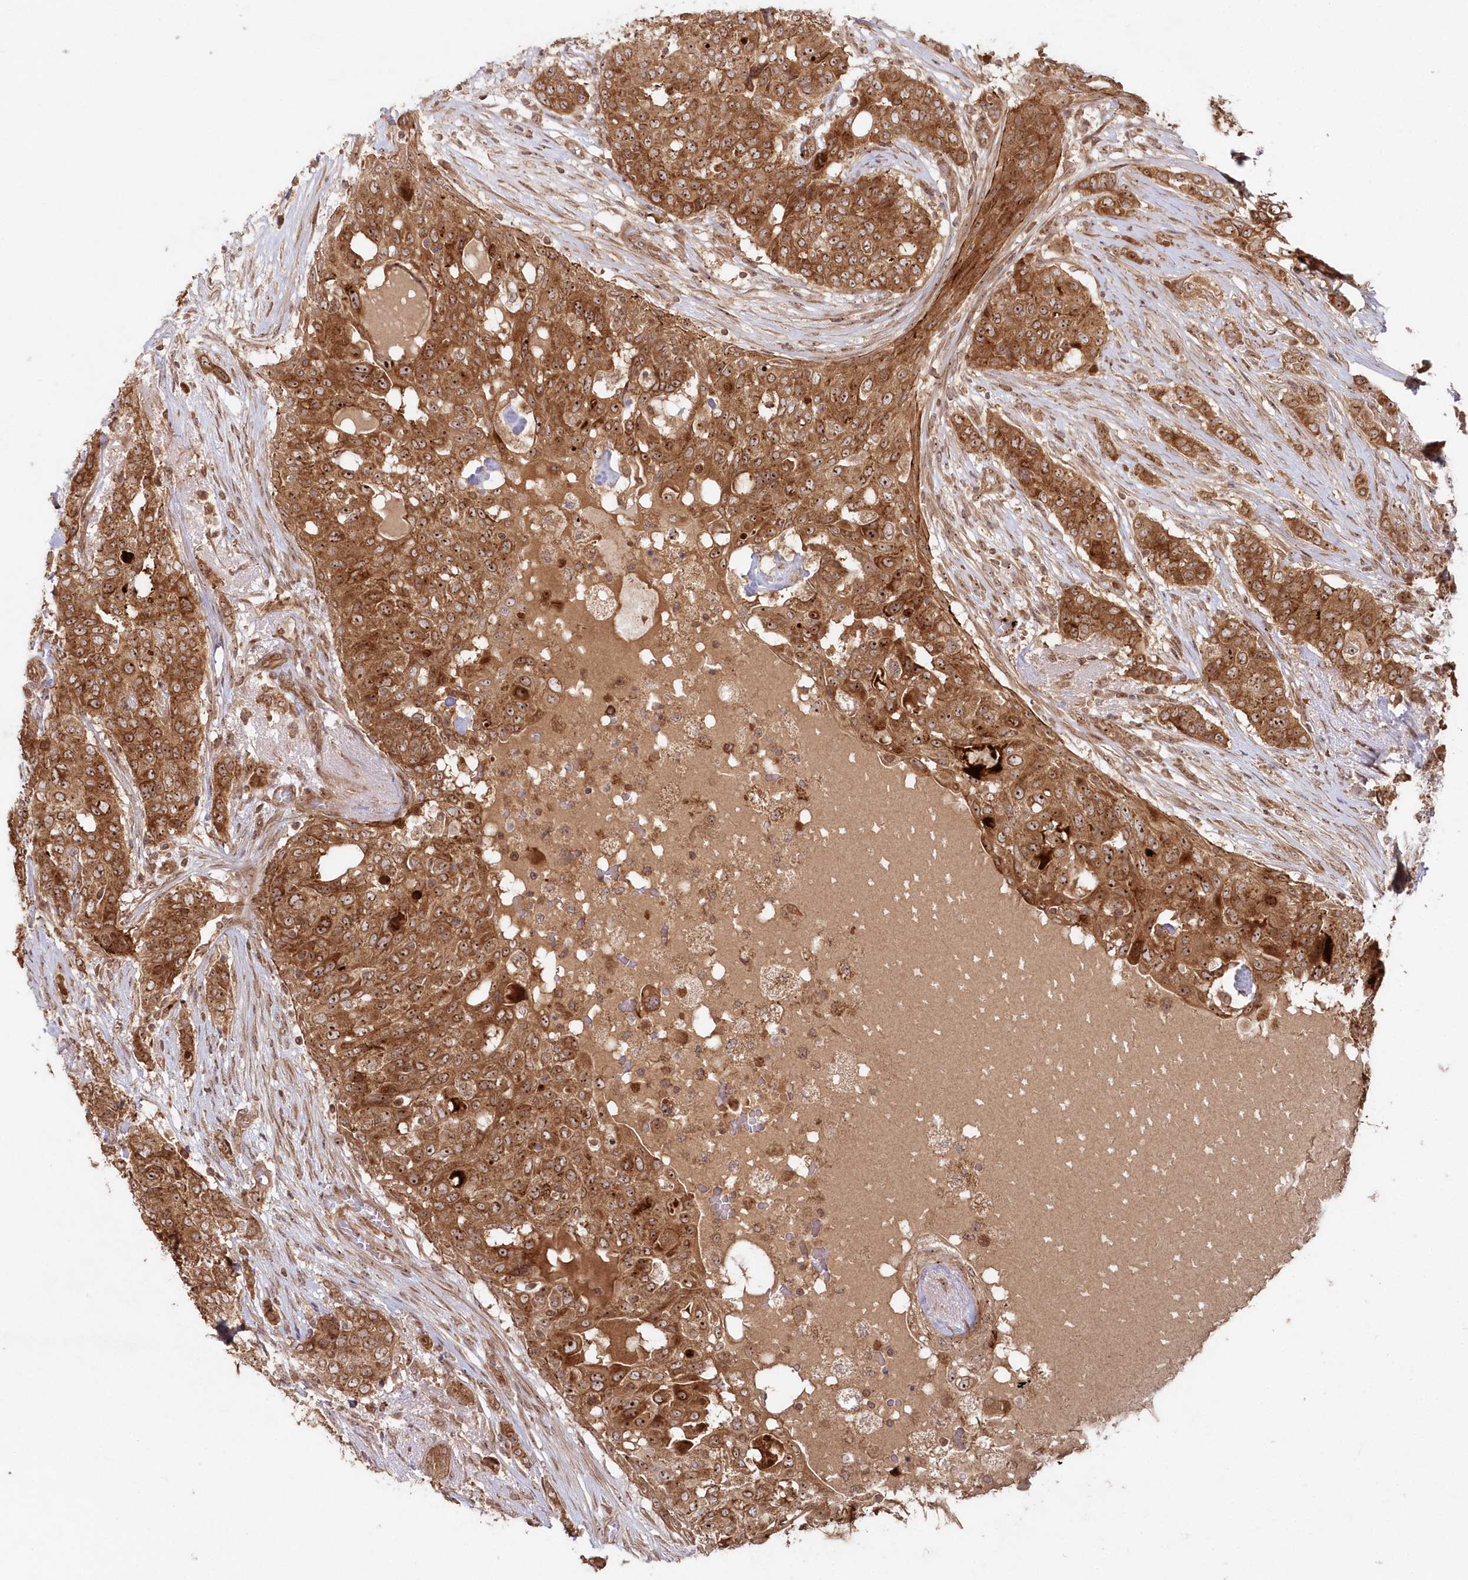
{"staining": {"intensity": "strong", "quantity": ">75%", "location": "cytoplasmic/membranous,nuclear"}, "tissue": "breast cancer", "cell_type": "Tumor cells", "image_type": "cancer", "snomed": [{"axis": "morphology", "description": "Lobular carcinoma"}, {"axis": "topography", "description": "Breast"}], "caption": "Breast cancer (lobular carcinoma) stained with a brown dye shows strong cytoplasmic/membranous and nuclear positive staining in about >75% of tumor cells.", "gene": "SERINC1", "patient": {"sex": "female", "age": 51}}